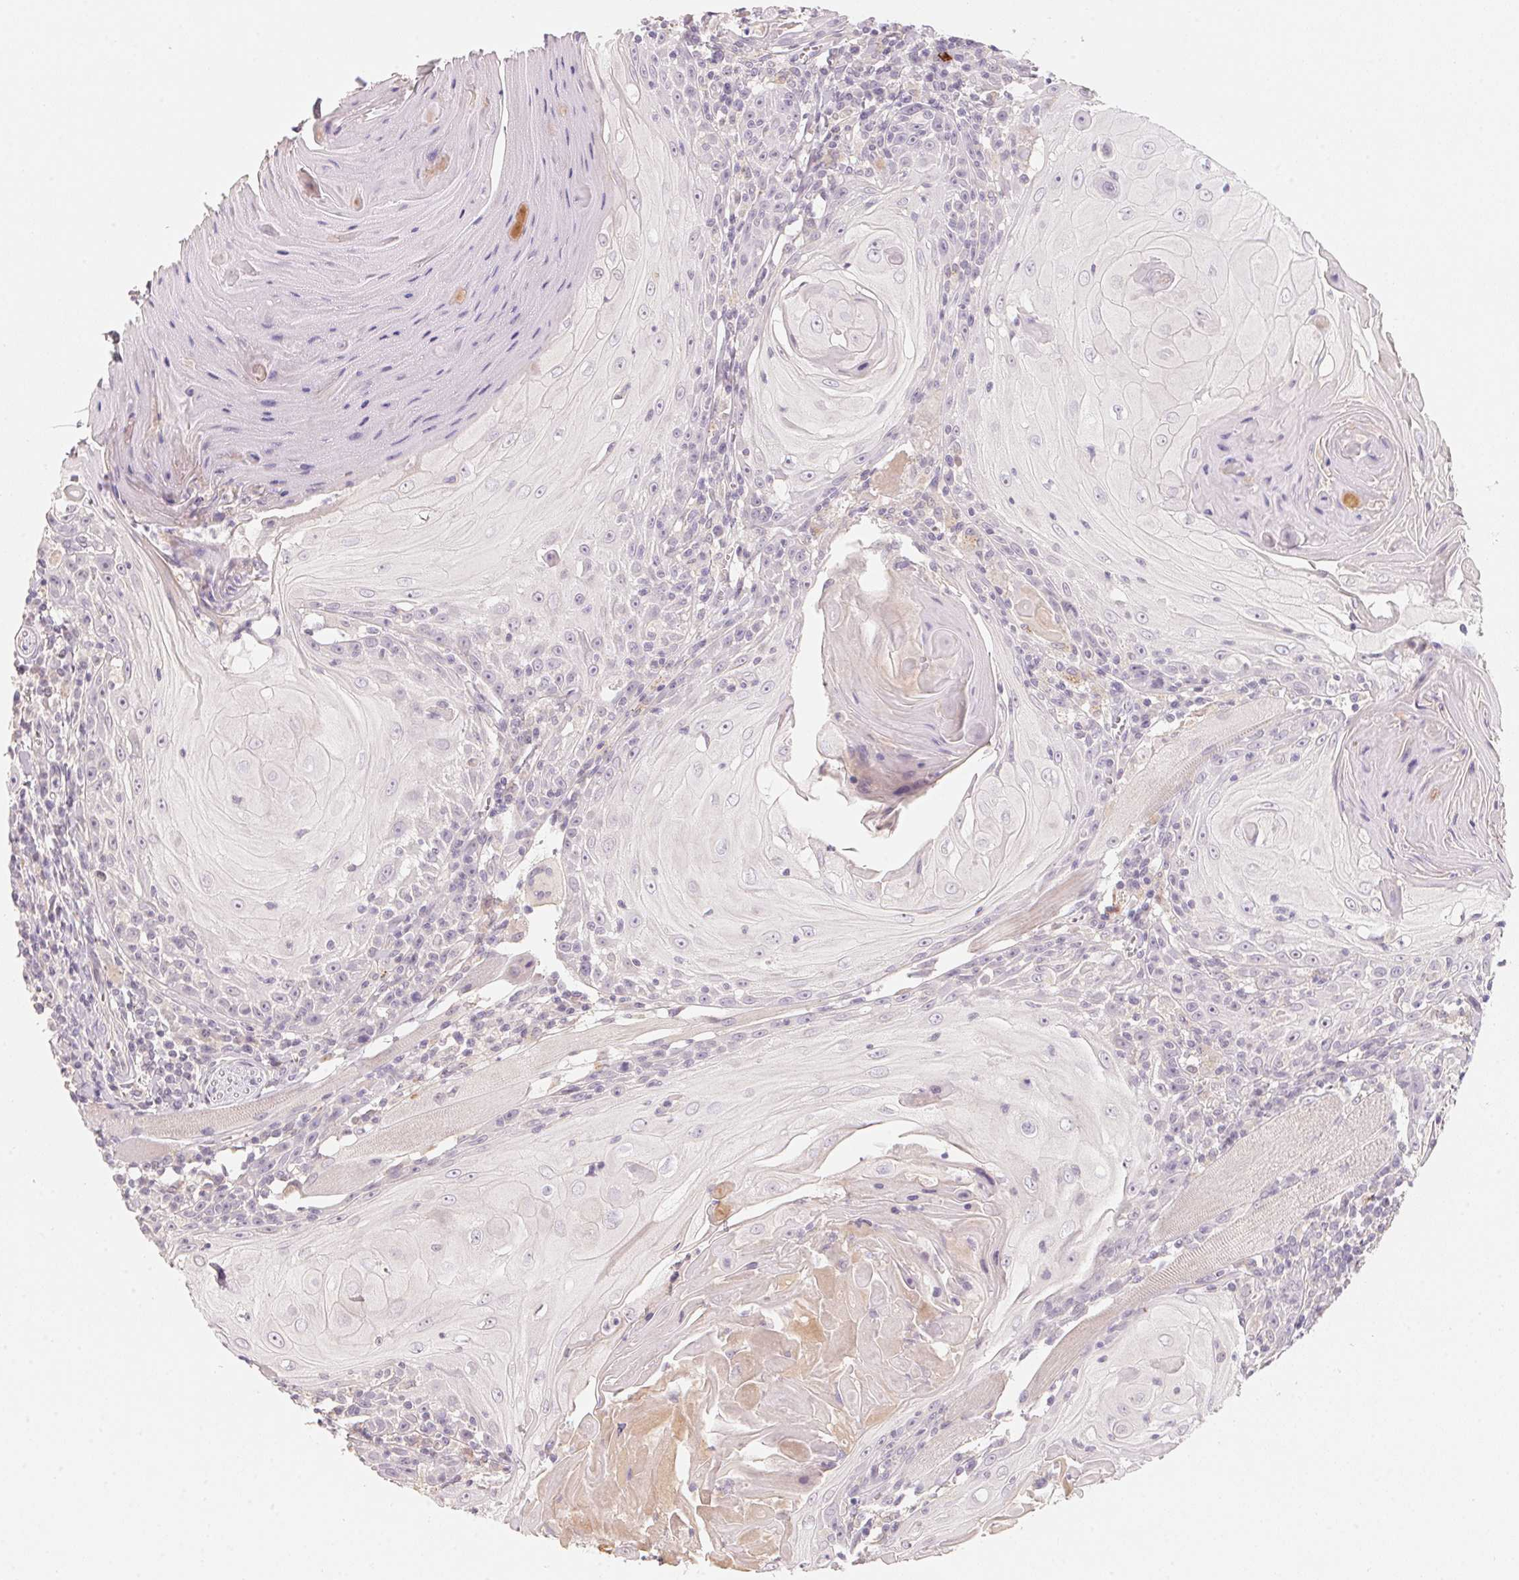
{"staining": {"intensity": "negative", "quantity": "none", "location": "none"}, "tissue": "head and neck cancer", "cell_type": "Tumor cells", "image_type": "cancer", "snomed": [{"axis": "morphology", "description": "Squamous cell carcinoma, NOS"}, {"axis": "topography", "description": "Head-Neck"}], "caption": "The photomicrograph demonstrates no staining of tumor cells in head and neck cancer. (DAB immunohistochemistry with hematoxylin counter stain).", "gene": "TREH", "patient": {"sex": "male", "age": 52}}